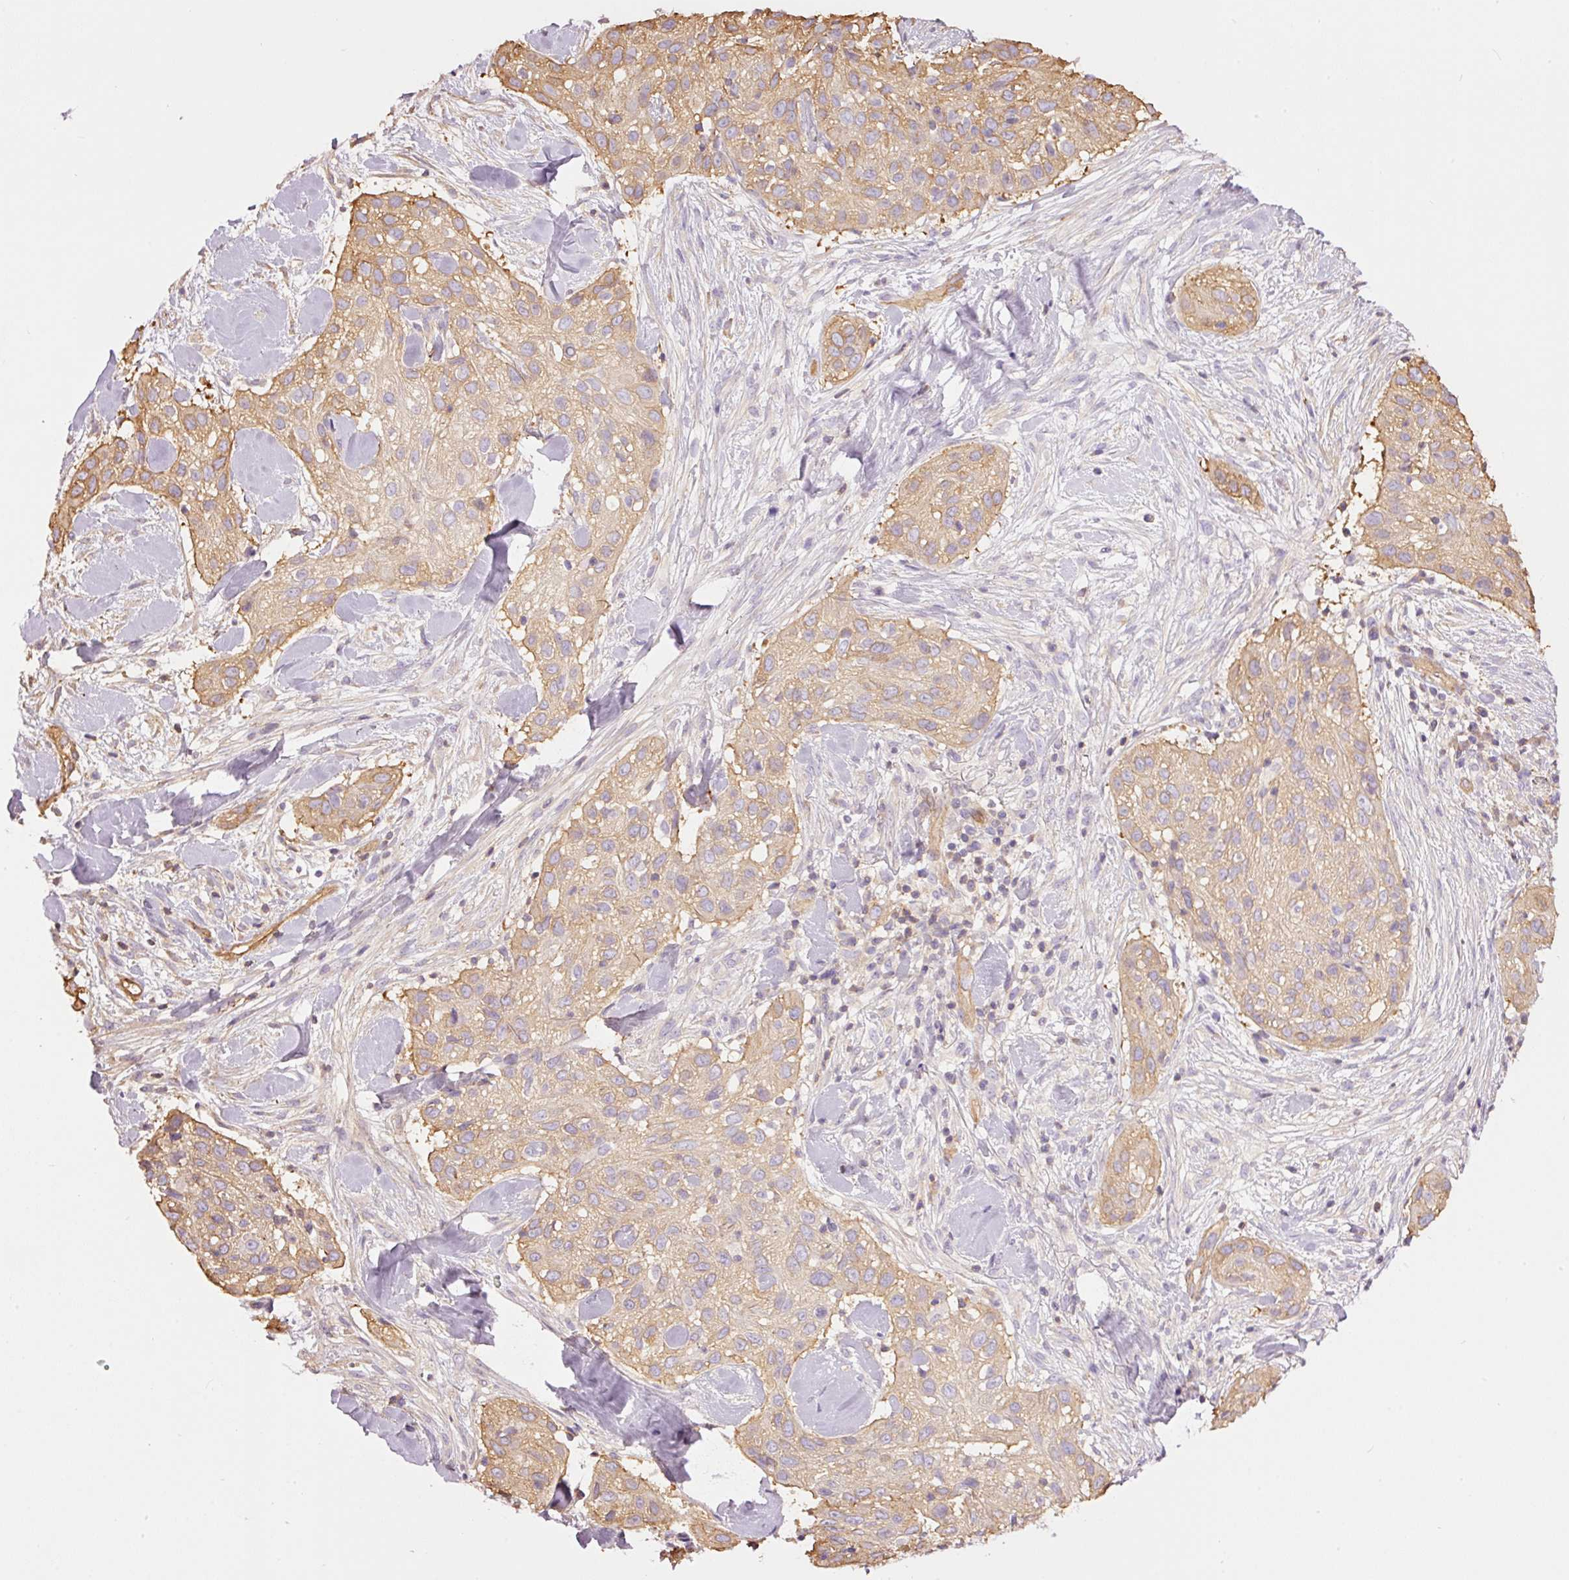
{"staining": {"intensity": "weak", "quantity": ">75%", "location": "cytoplasmic/membranous"}, "tissue": "skin cancer", "cell_type": "Tumor cells", "image_type": "cancer", "snomed": [{"axis": "morphology", "description": "Squamous cell carcinoma, NOS"}, {"axis": "topography", "description": "Skin"}], "caption": "Human skin squamous cell carcinoma stained for a protein (brown) demonstrates weak cytoplasmic/membranous positive expression in about >75% of tumor cells.", "gene": "PPP1R1B", "patient": {"sex": "male", "age": 82}}